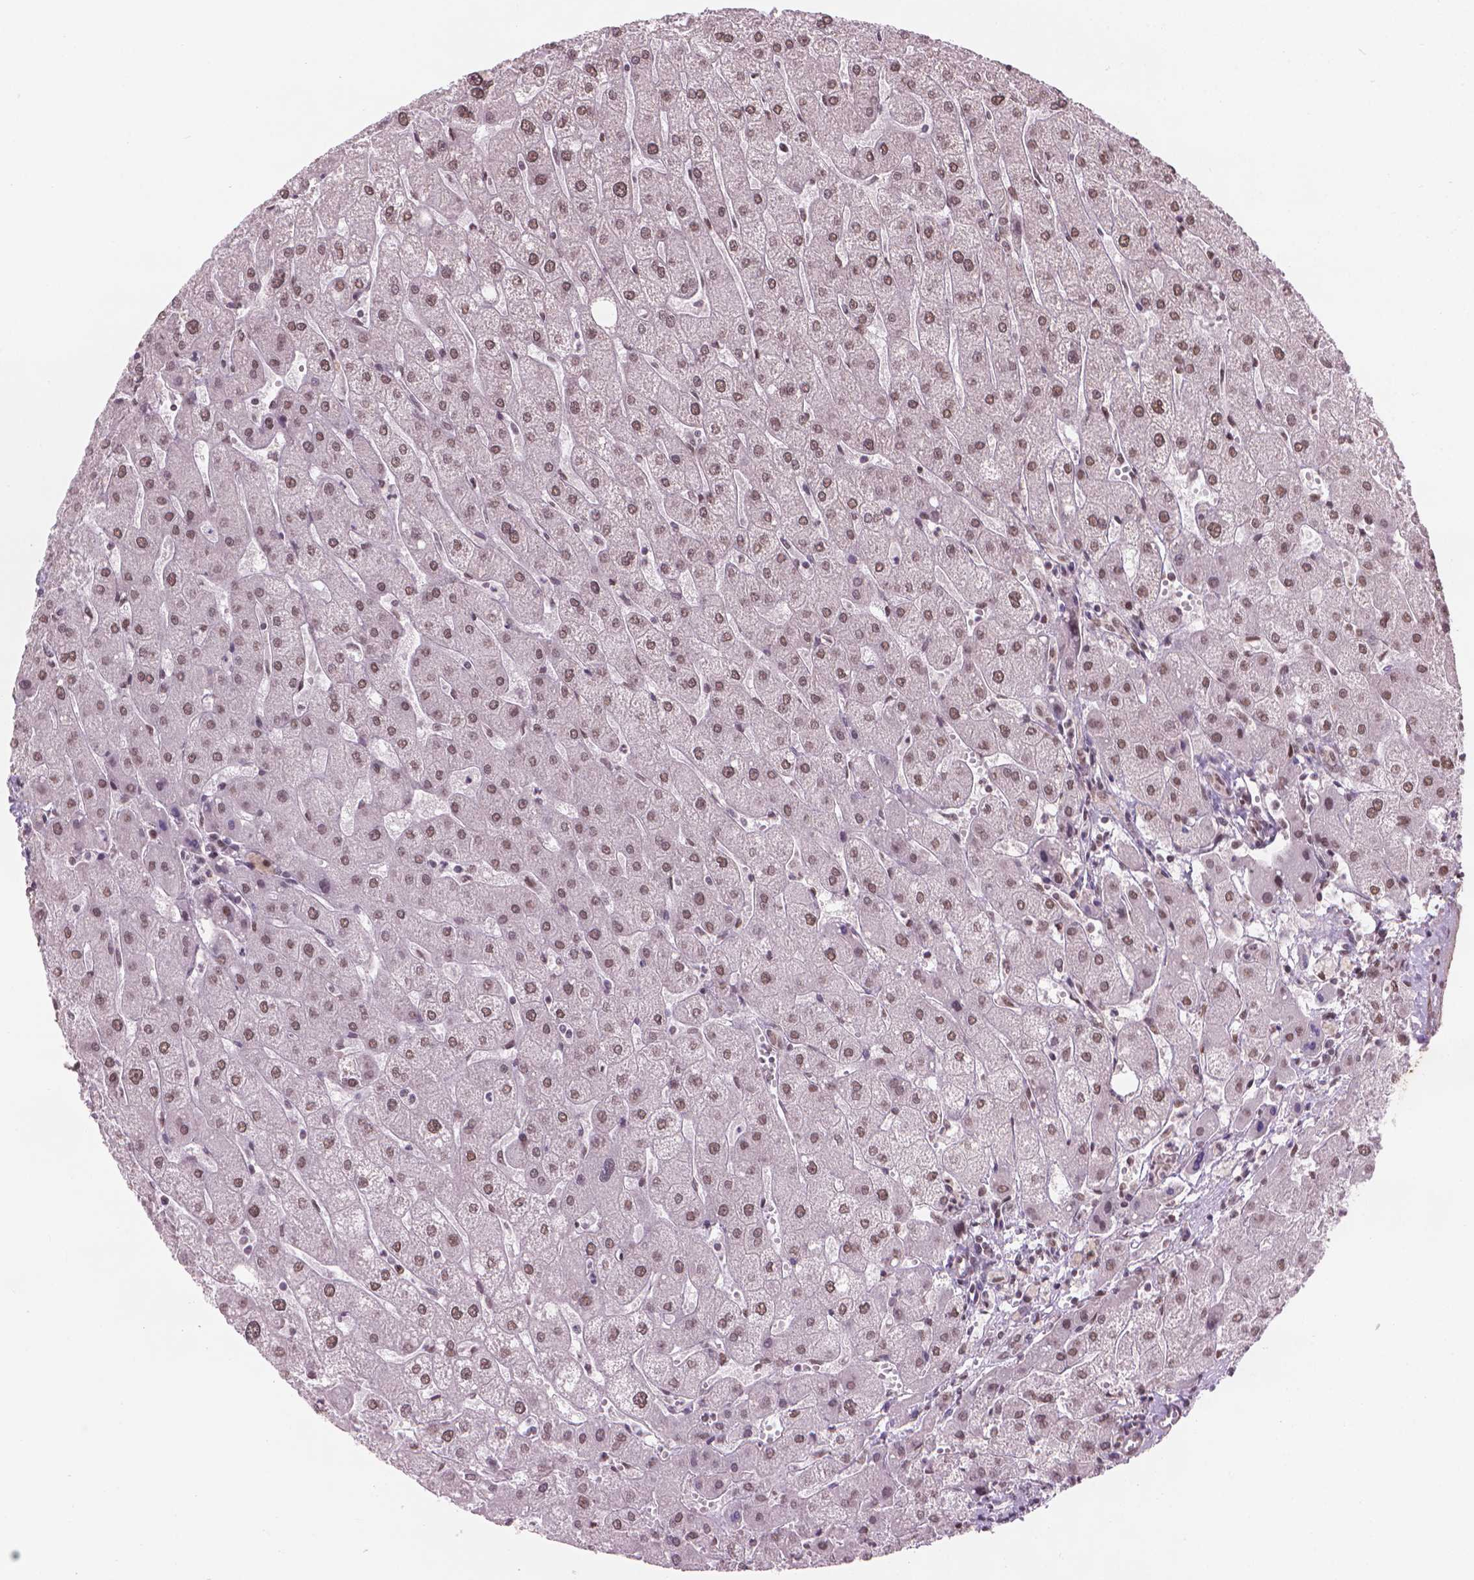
{"staining": {"intensity": "negative", "quantity": "none", "location": "none"}, "tissue": "liver", "cell_type": "Cholangiocytes", "image_type": "normal", "snomed": [{"axis": "morphology", "description": "Normal tissue, NOS"}, {"axis": "topography", "description": "Liver"}], "caption": "Immunohistochemistry (IHC) of benign liver reveals no positivity in cholangiocytes.", "gene": "HOXD4", "patient": {"sex": "male", "age": 67}}